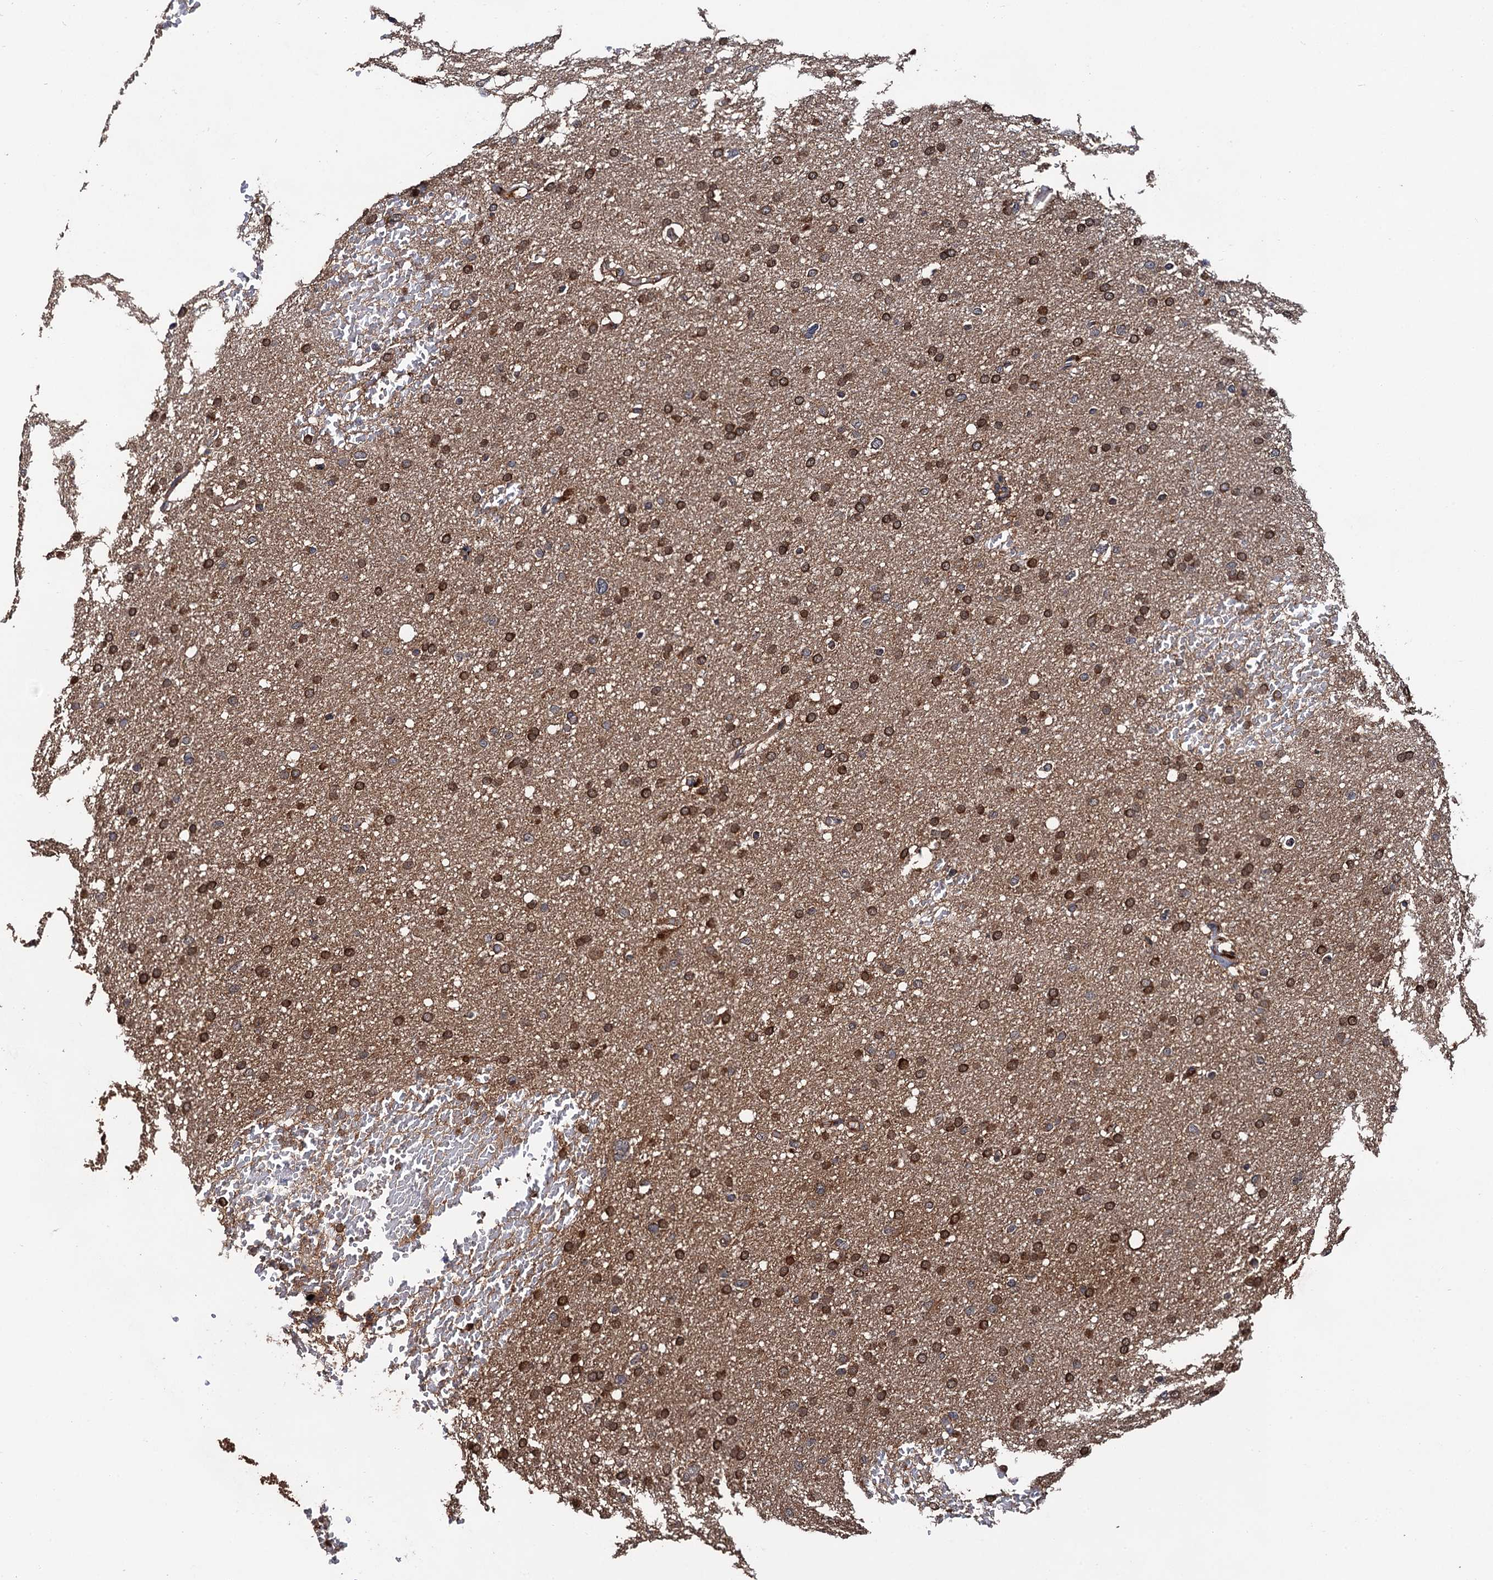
{"staining": {"intensity": "moderate", "quantity": ">75%", "location": "cytoplasmic/membranous"}, "tissue": "glioma", "cell_type": "Tumor cells", "image_type": "cancer", "snomed": [{"axis": "morphology", "description": "Glioma, malignant, High grade"}, {"axis": "topography", "description": "Cerebral cortex"}], "caption": "Glioma stained for a protein (brown) shows moderate cytoplasmic/membranous positive expression in approximately >75% of tumor cells.", "gene": "RGS11", "patient": {"sex": "female", "age": 36}}